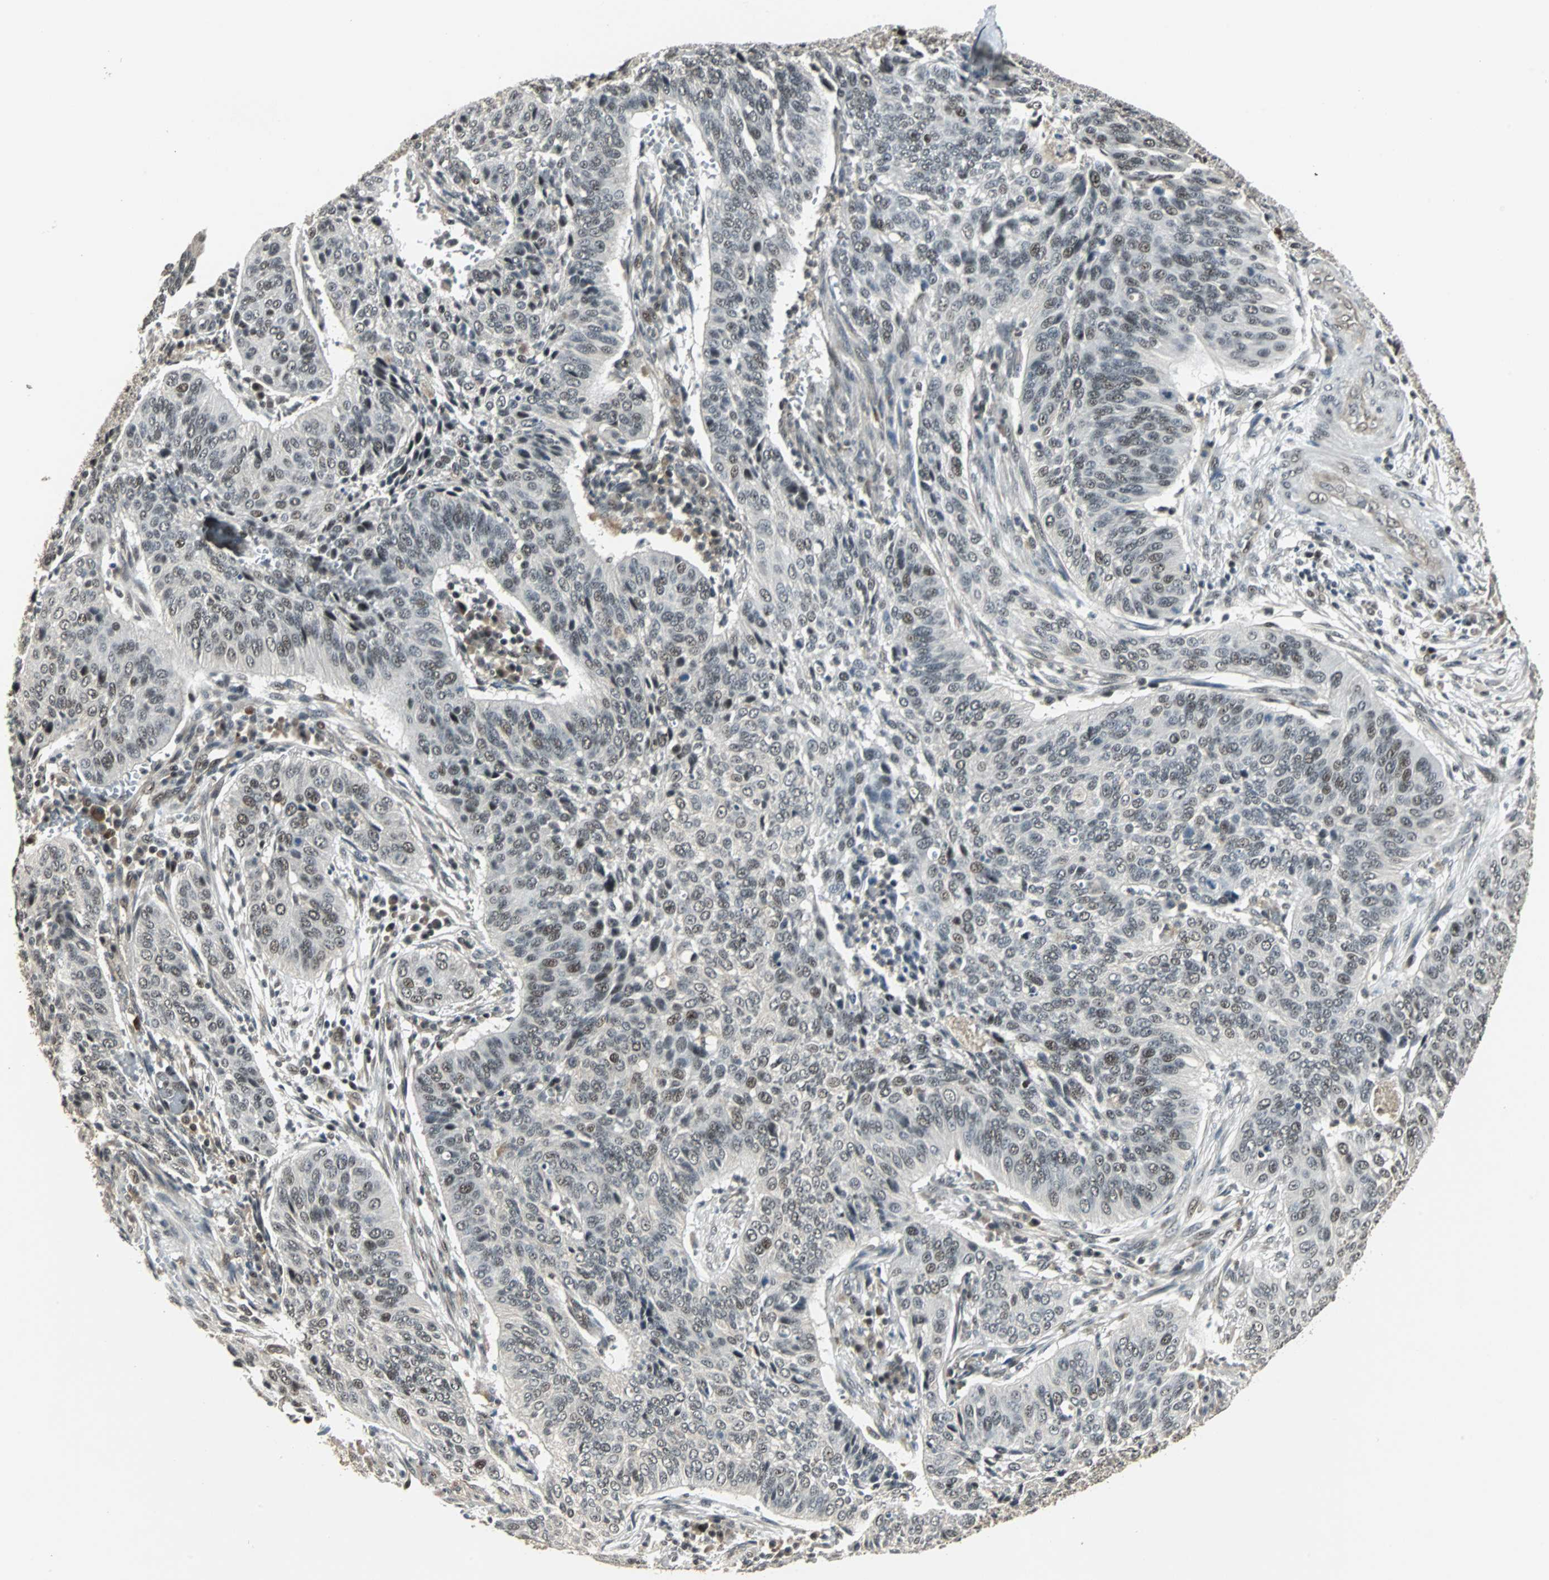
{"staining": {"intensity": "moderate", "quantity": "25%-75%", "location": "nuclear"}, "tissue": "cervical cancer", "cell_type": "Tumor cells", "image_type": "cancer", "snomed": [{"axis": "morphology", "description": "Squamous cell carcinoma, NOS"}, {"axis": "topography", "description": "Cervix"}], "caption": "The image demonstrates immunohistochemical staining of squamous cell carcinoma (cervical). There is moderate nuclear positivity is identified in about 25%-75% of tumor cells. The protein of interest is stained brown, and the nuclei are stained in blue (DAB IHC with brightfield microscopy, high magnification).", "gene": "MED4", "patient": {"sex": "female", "age": 39}}